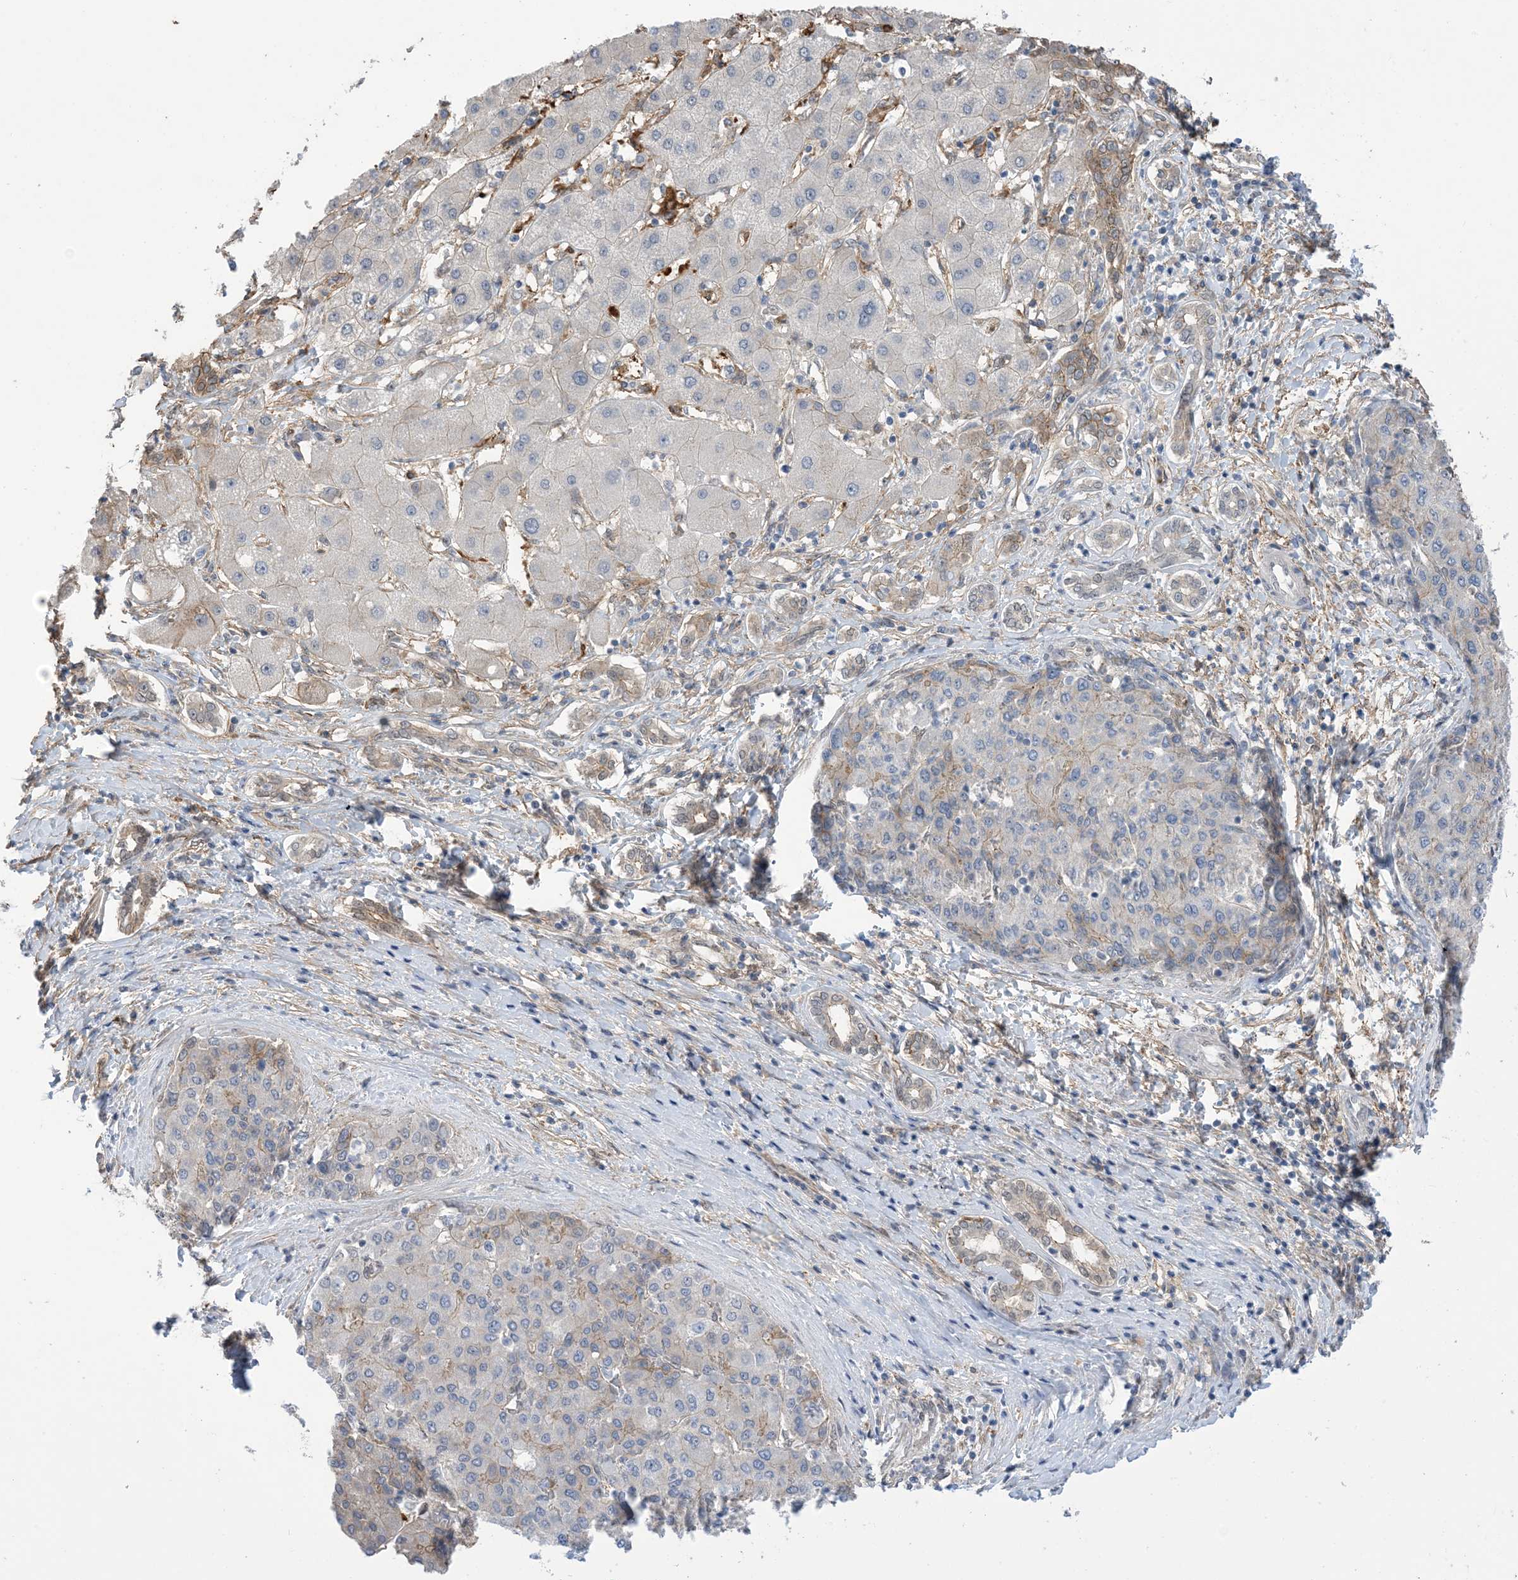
{"staining": {"intensity": "negative", "quantity": "none", "location": "none"}, "tissue": "liver cancer", "cell_type": "Tumor cells", "image_type": "cancer", "snomed": [{"axis": "morphology", "description": "Carcinoma, Hepatocellular, NOS"}, {"axis": "topography", "description": "Liver"}], "caption": "Liver hepatocellular carcinoma was stained to show a protein in brown. There is no significant staining in tumor cells. (IHC, brightfield microscopy, high magnification).", "gene": "ZNF8", "patient": {"sex": "male", "age": 65}}